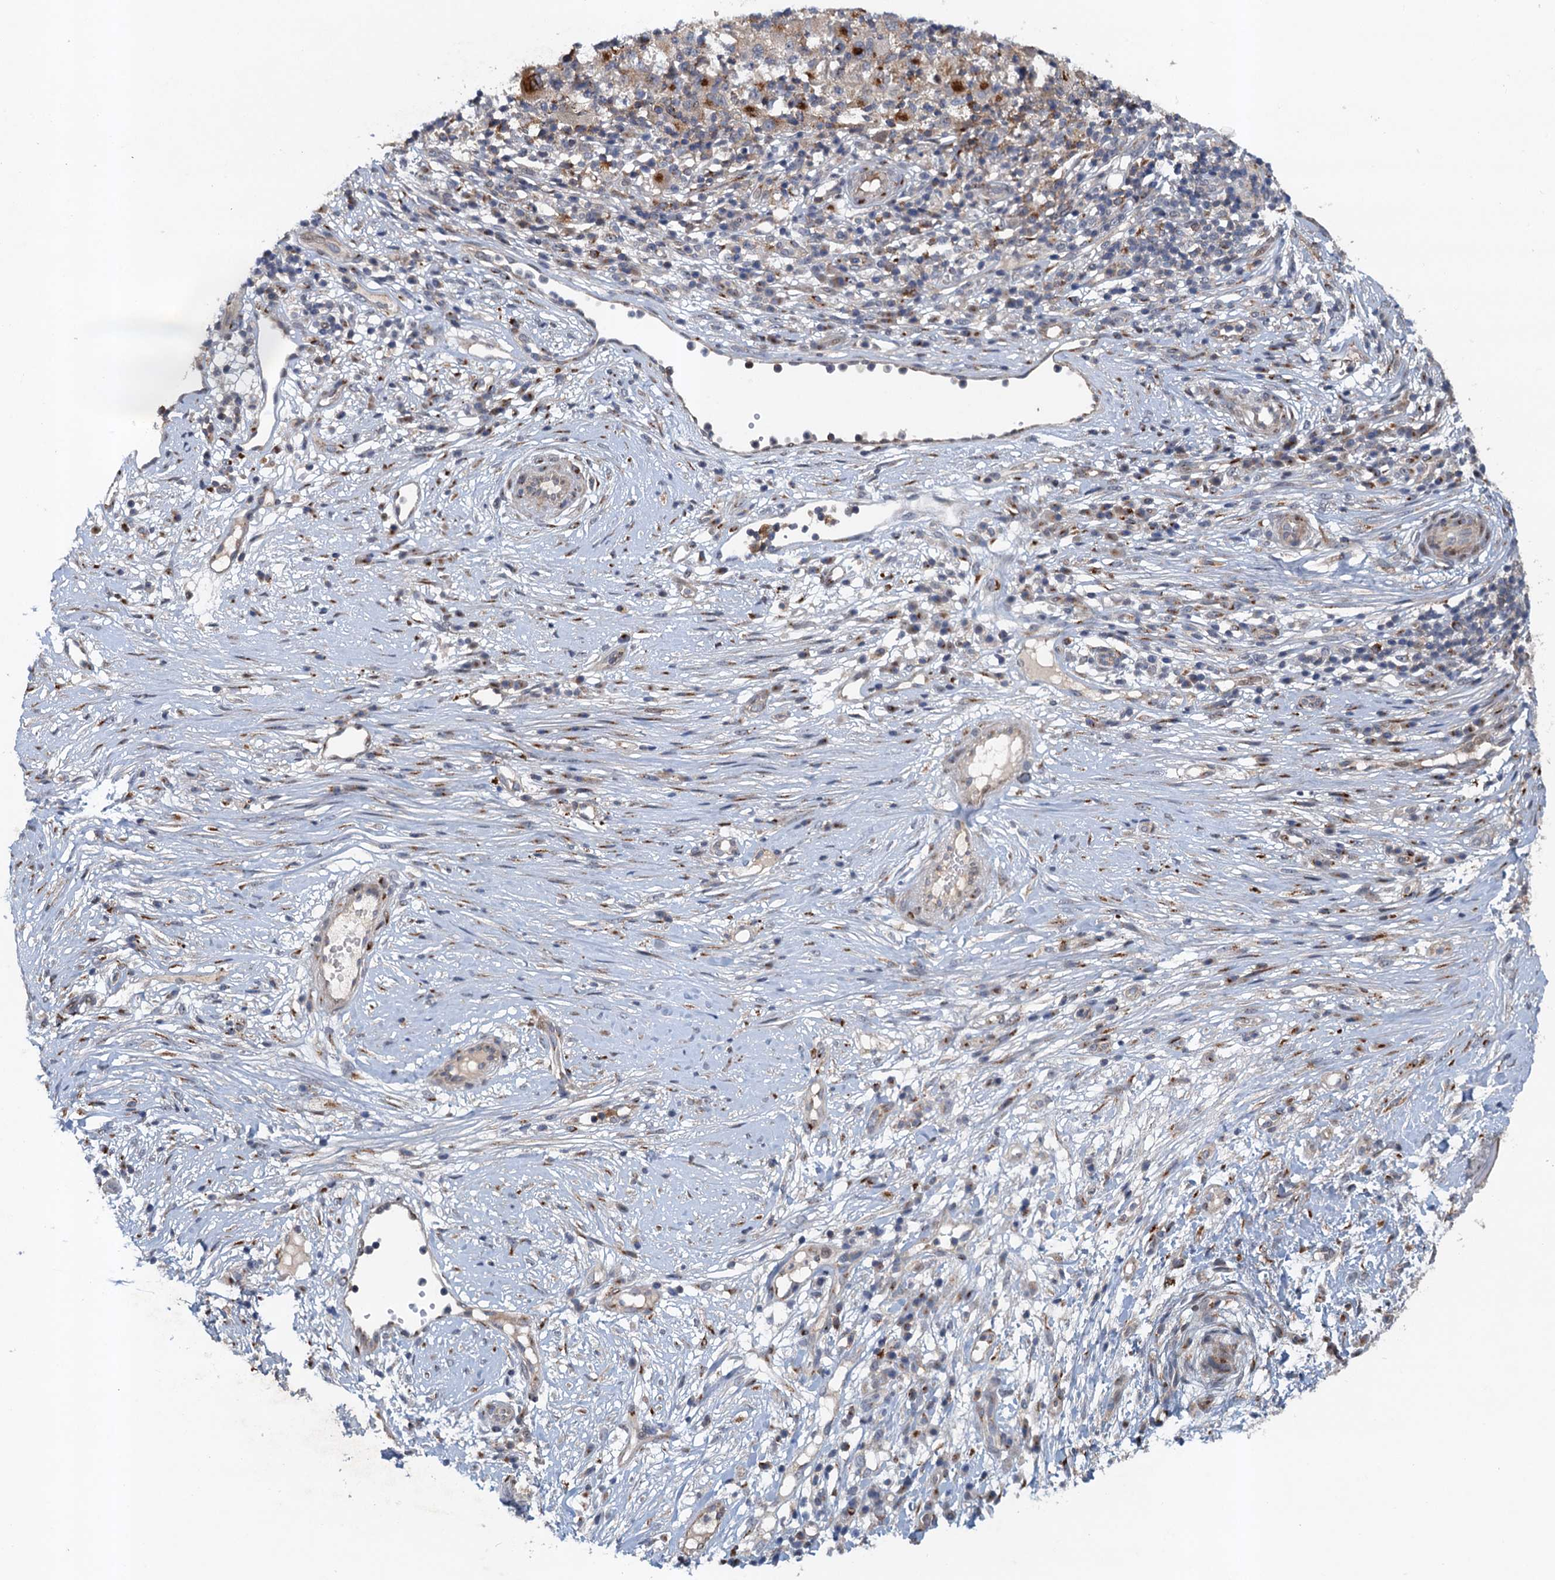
{"staining": {"intensity": "strong", "quantity": "25%-75%", "location": "cytoplasmic/membranous"}, "tissue": "melanoma", "cell_type": "Tumor cells", "image_type": "cancer", "snomed": [{"axis": "morphology", "description": "Malignant melanoma, NOS"}, {"axis": "topography", "description": "Skin"}], "caption": "Tumor cells display high levels of strong cytoplasmic/membranous expression in approximately 25%-75% of cells in human malignant melanoma.", "gene": "NBEA", "patient": {"sex": "male", "age": 73}}